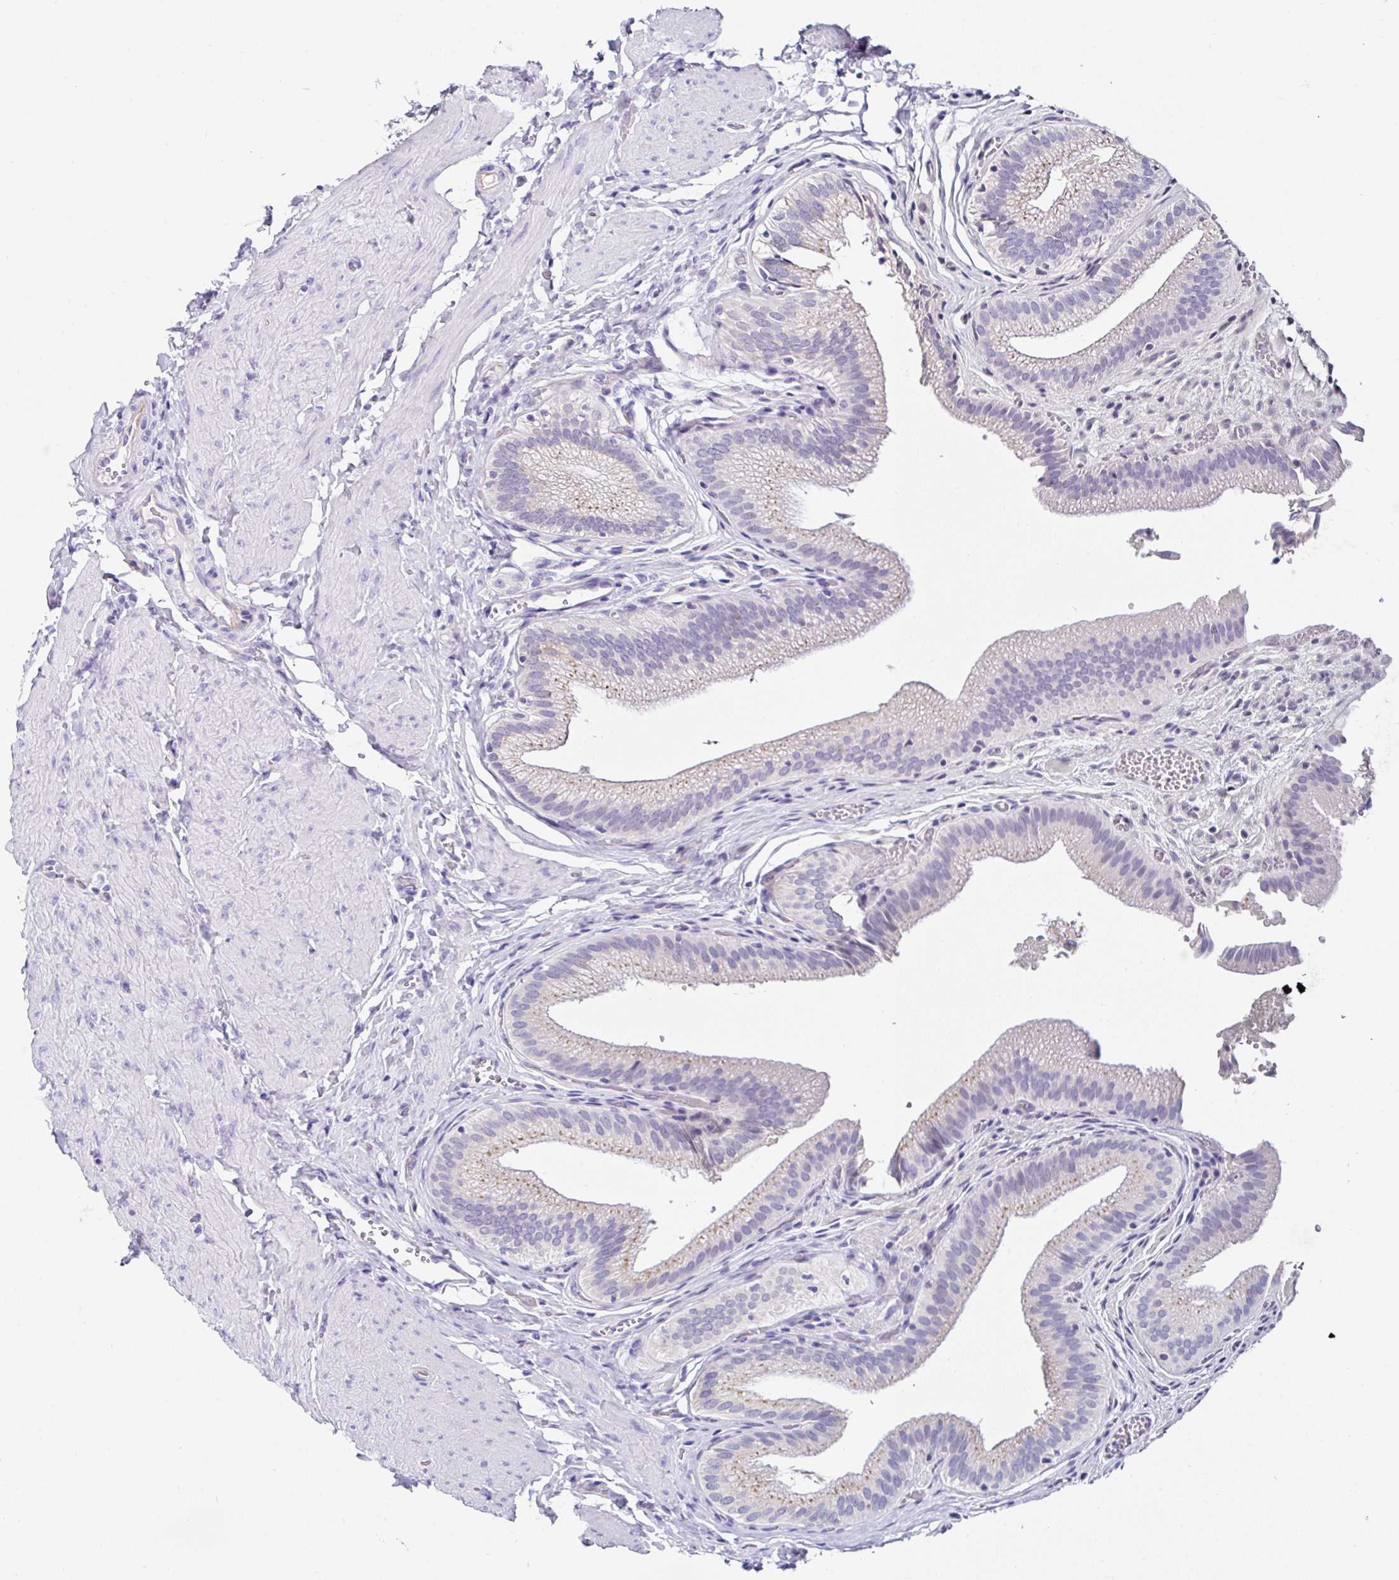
{"staining": {"intensity": "negative", "quantity": "none", "location": "none"}, "tissue": "gallbladder", "cell_type": "Glandular cells", "image_type": "normal", "snomed": [{"axis": "morphology", "description": "Normal tissue, NOS"}, {"axis": "topography", "description": "Gallbladder"}, {"axis": "topography", "description": "Peripheral nerve tissue"}], "caption": "Histopathology image shows no significant protein staining in glandular cells of unremarkable gallbladder.", "gene": "TMPRSS11E", "patient": {"sex": "male", "age": 17}}